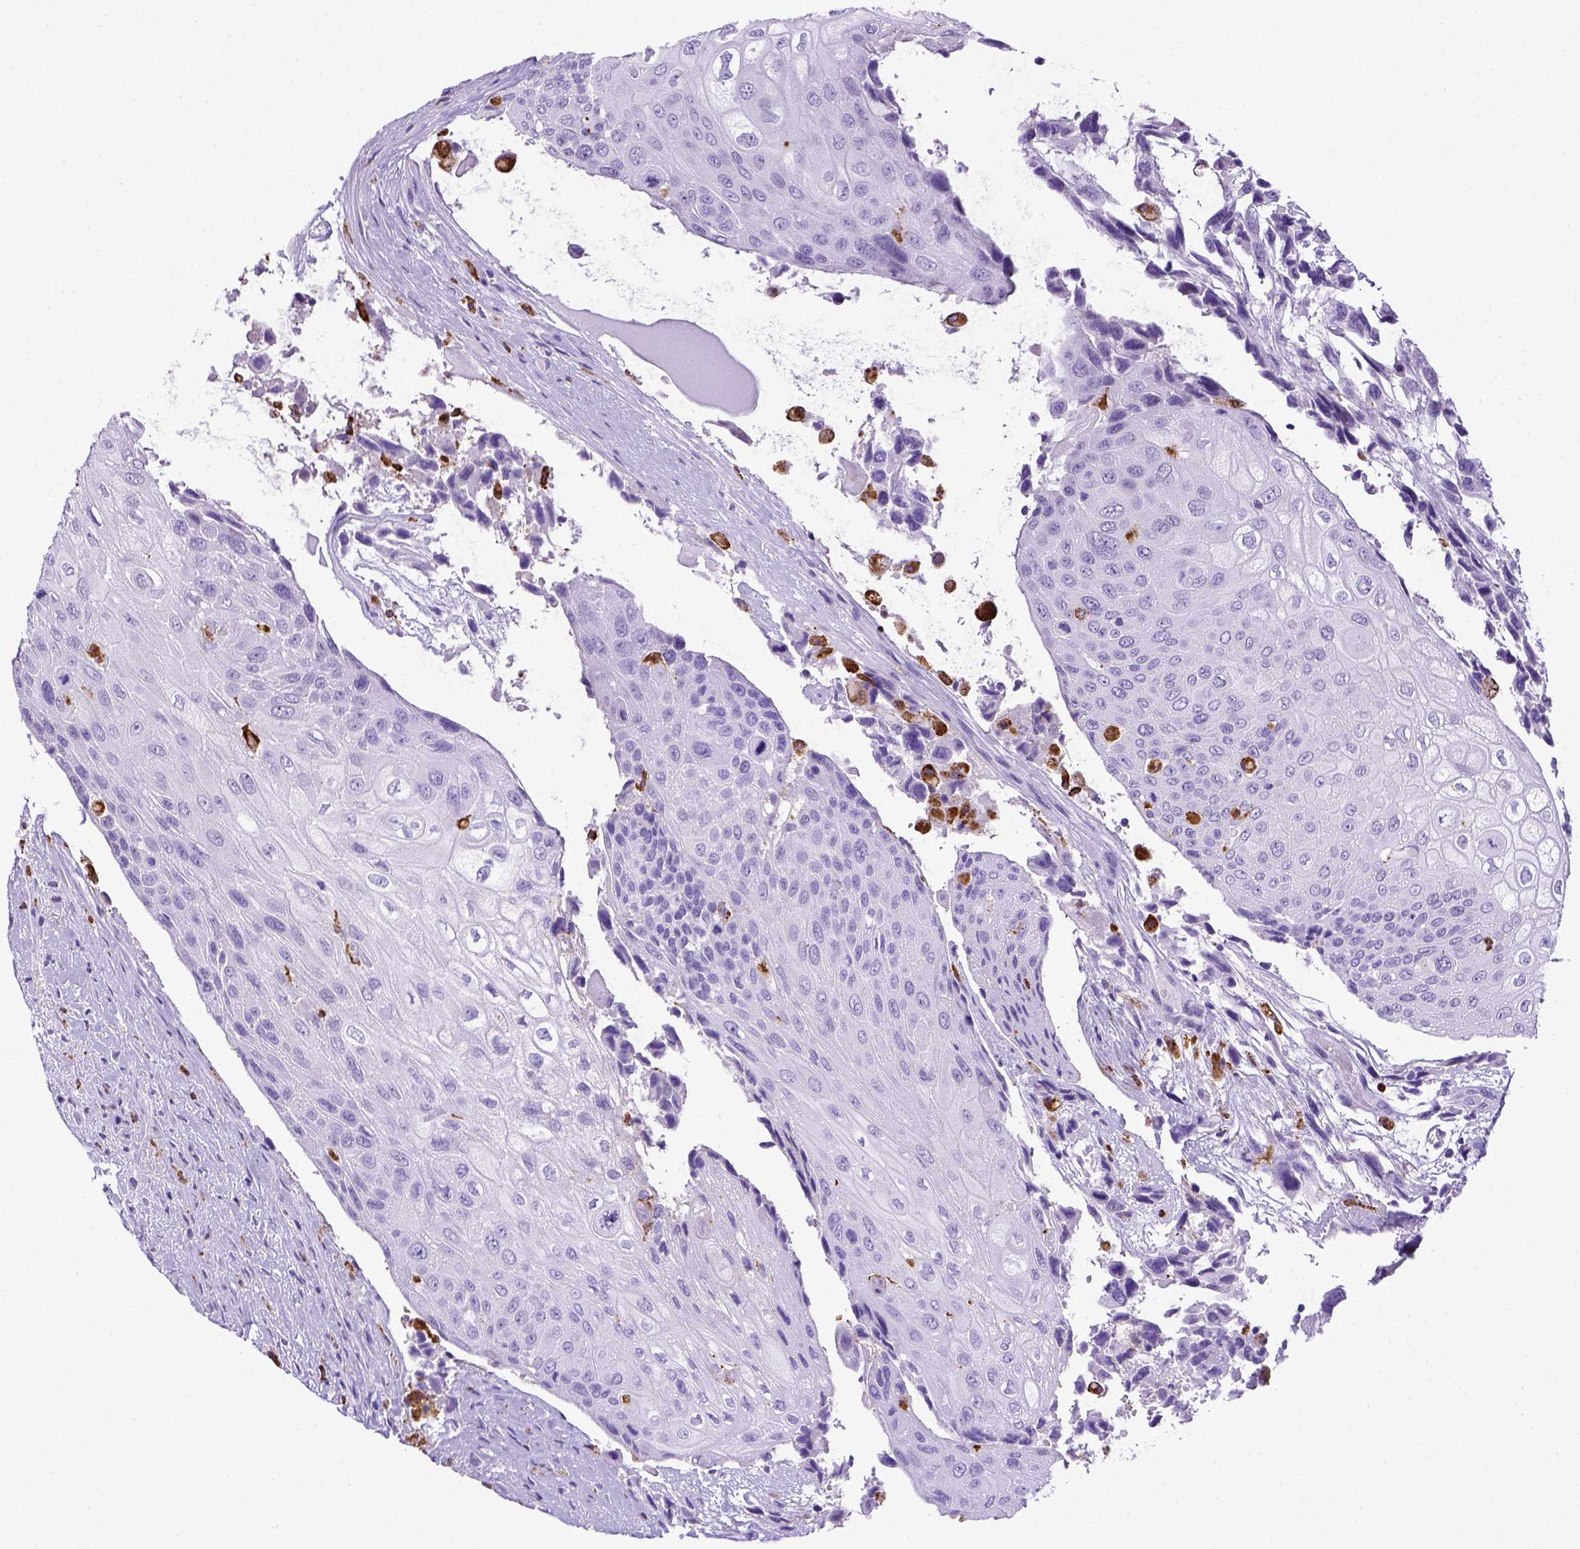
{"staining": {"intensity": "negative", "quantity": "none", "location": "none"}, "tissue": "urothelial cancer", "cell_type": "Tumor cells", "image_type": "cancer", "snomed": [{"axis": "morphology", "description": "Urothelial carcinoma, High grade"}, {"axis": "topography", "description": "Urinary bladder"}], "caption": "IHC image of human urothelial cancer stained for a protein (brown), which reveals no positivity in tumor cells.", "gene": "CD68", "patient": {"sex": "female", "age": 70}}